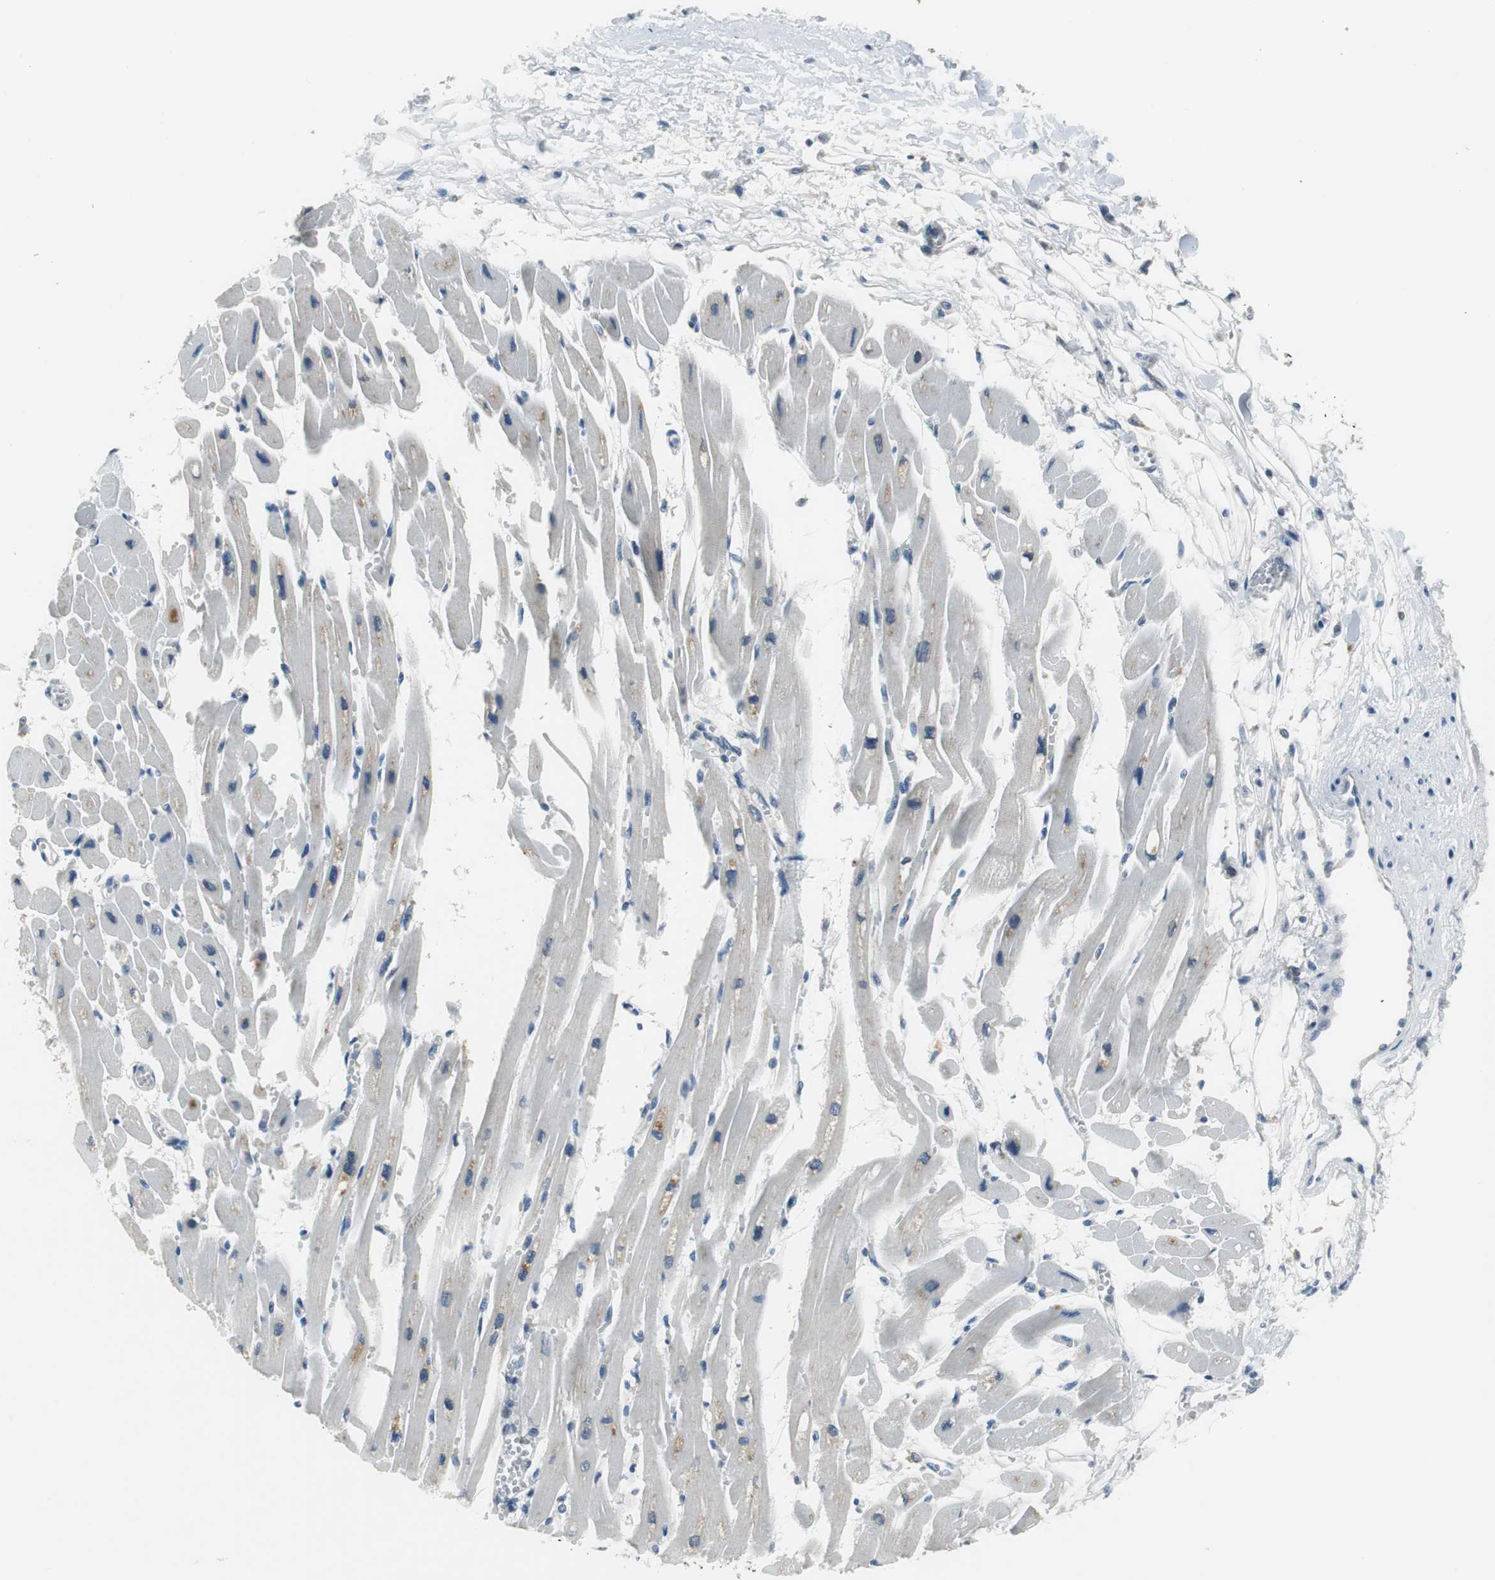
{"staining": {"intensity": "negative", "quantity": "none", "location": "none"}, "tissue": "heart muscle", "cell_type": "Cardiomyocytes", "image_type": "normal", "snomed": [{"axis": "morphology", "description": "Normal tissue, NOS"}, {"axis": "topography", "description": "Heart"}], "caption": "Immunohistochemistry of benign human heart muscle exhibits no positivity in cardiomyocytes.", "gene": "PLAA", "patient": {"sex": "female", "age": 54}}